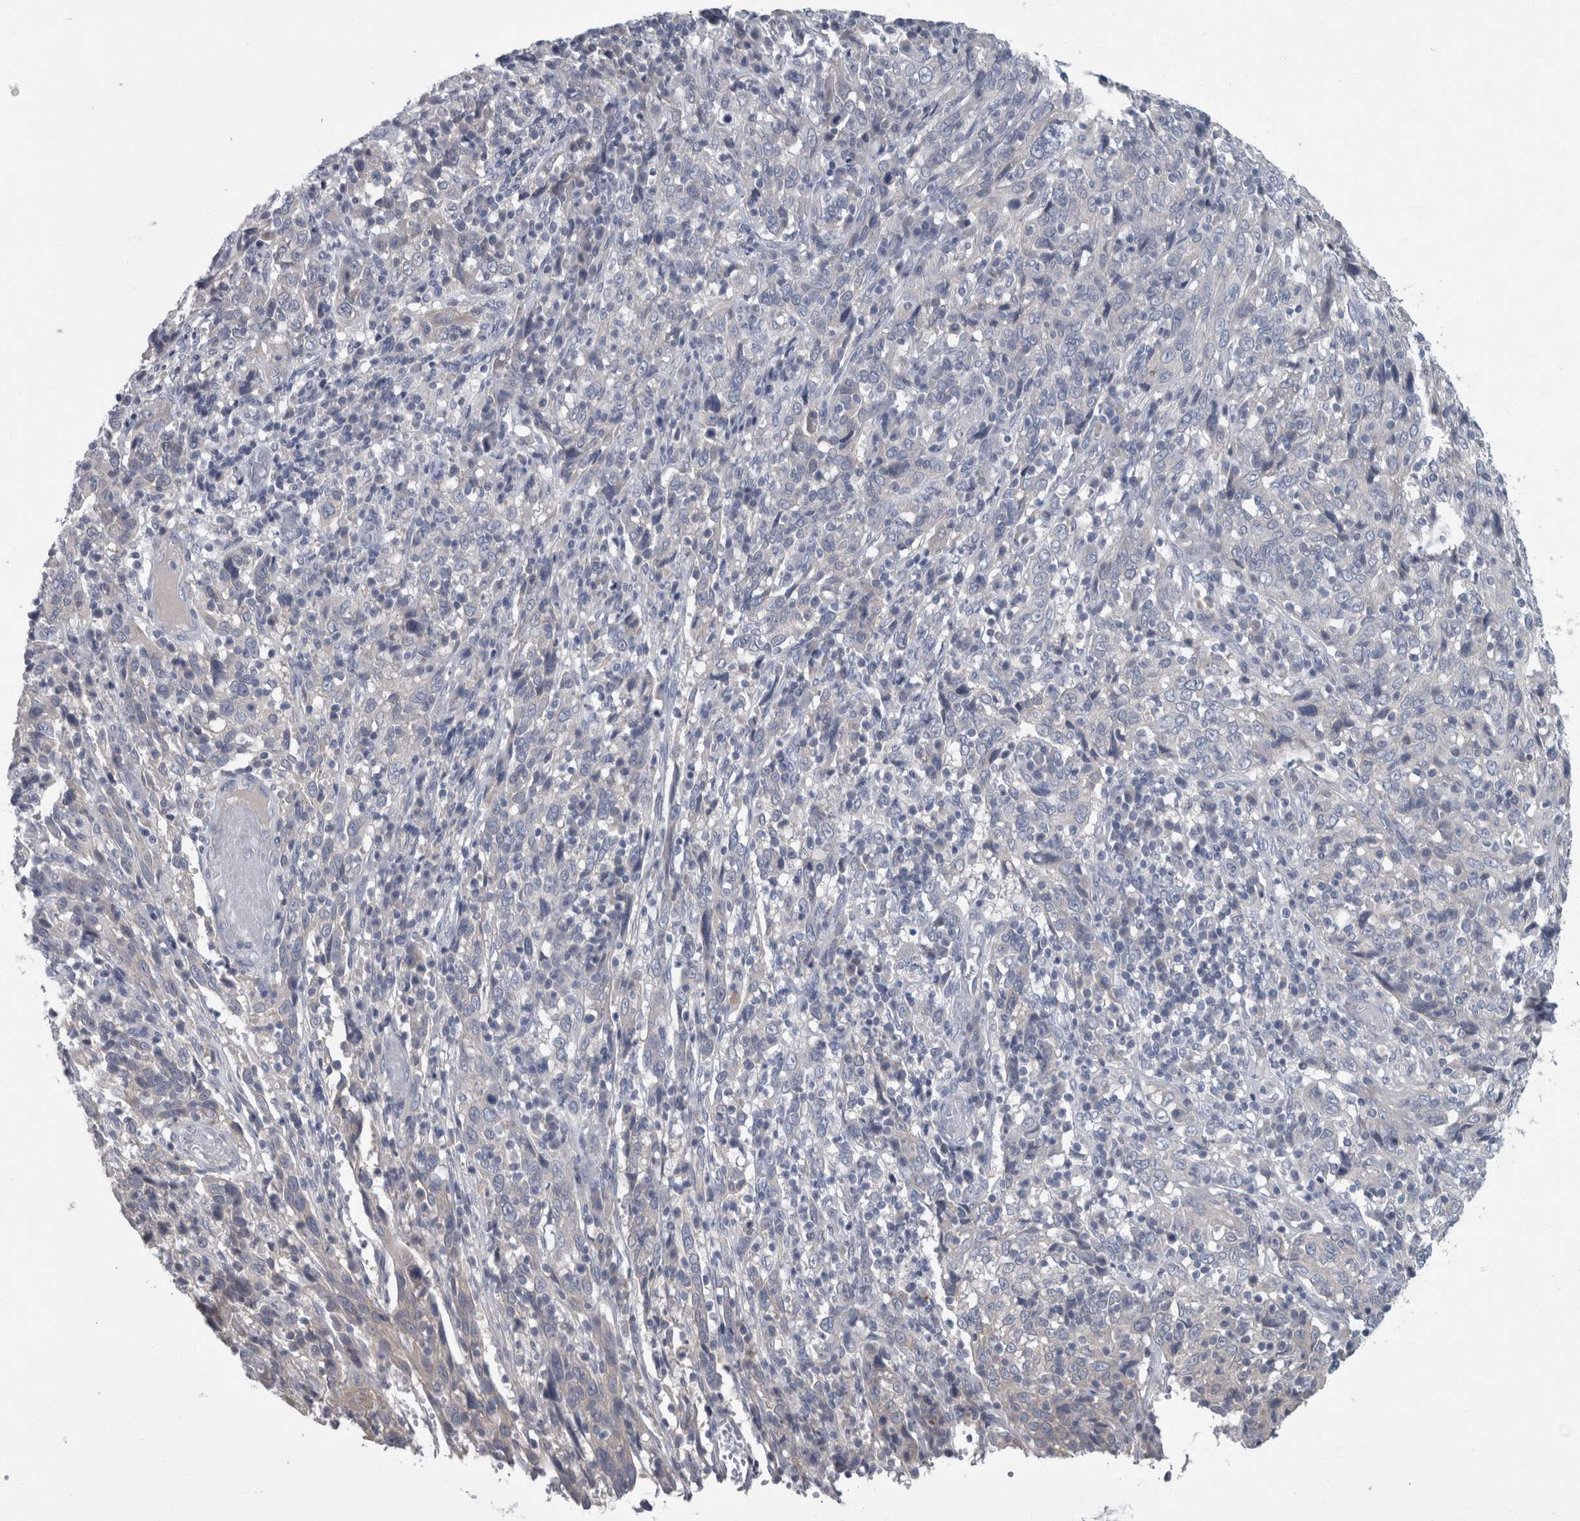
{"staining": {"intensity": "negative", "quantity": "none", "location": "none"}, "tissue": "cervical cancer", "cell_type": "Tumor cells", "image_type": "cancer", "snomed": [{"axis": "morphology", "description": "Squamous cell carcinoma, NOS"}, {"axis": "topography", "description": "Cervix"}], "caption": "DAB (3,3'-diaminobenzidine) immunohistochemical staining of human cervical cancer (squamous cell carcinoma) exhibits no significant expression in tumor cells. (DAB IHC with hematoxylin counter stain).", "gene": "FAM83H", "patient": {"sex": "female", "age": 46}}